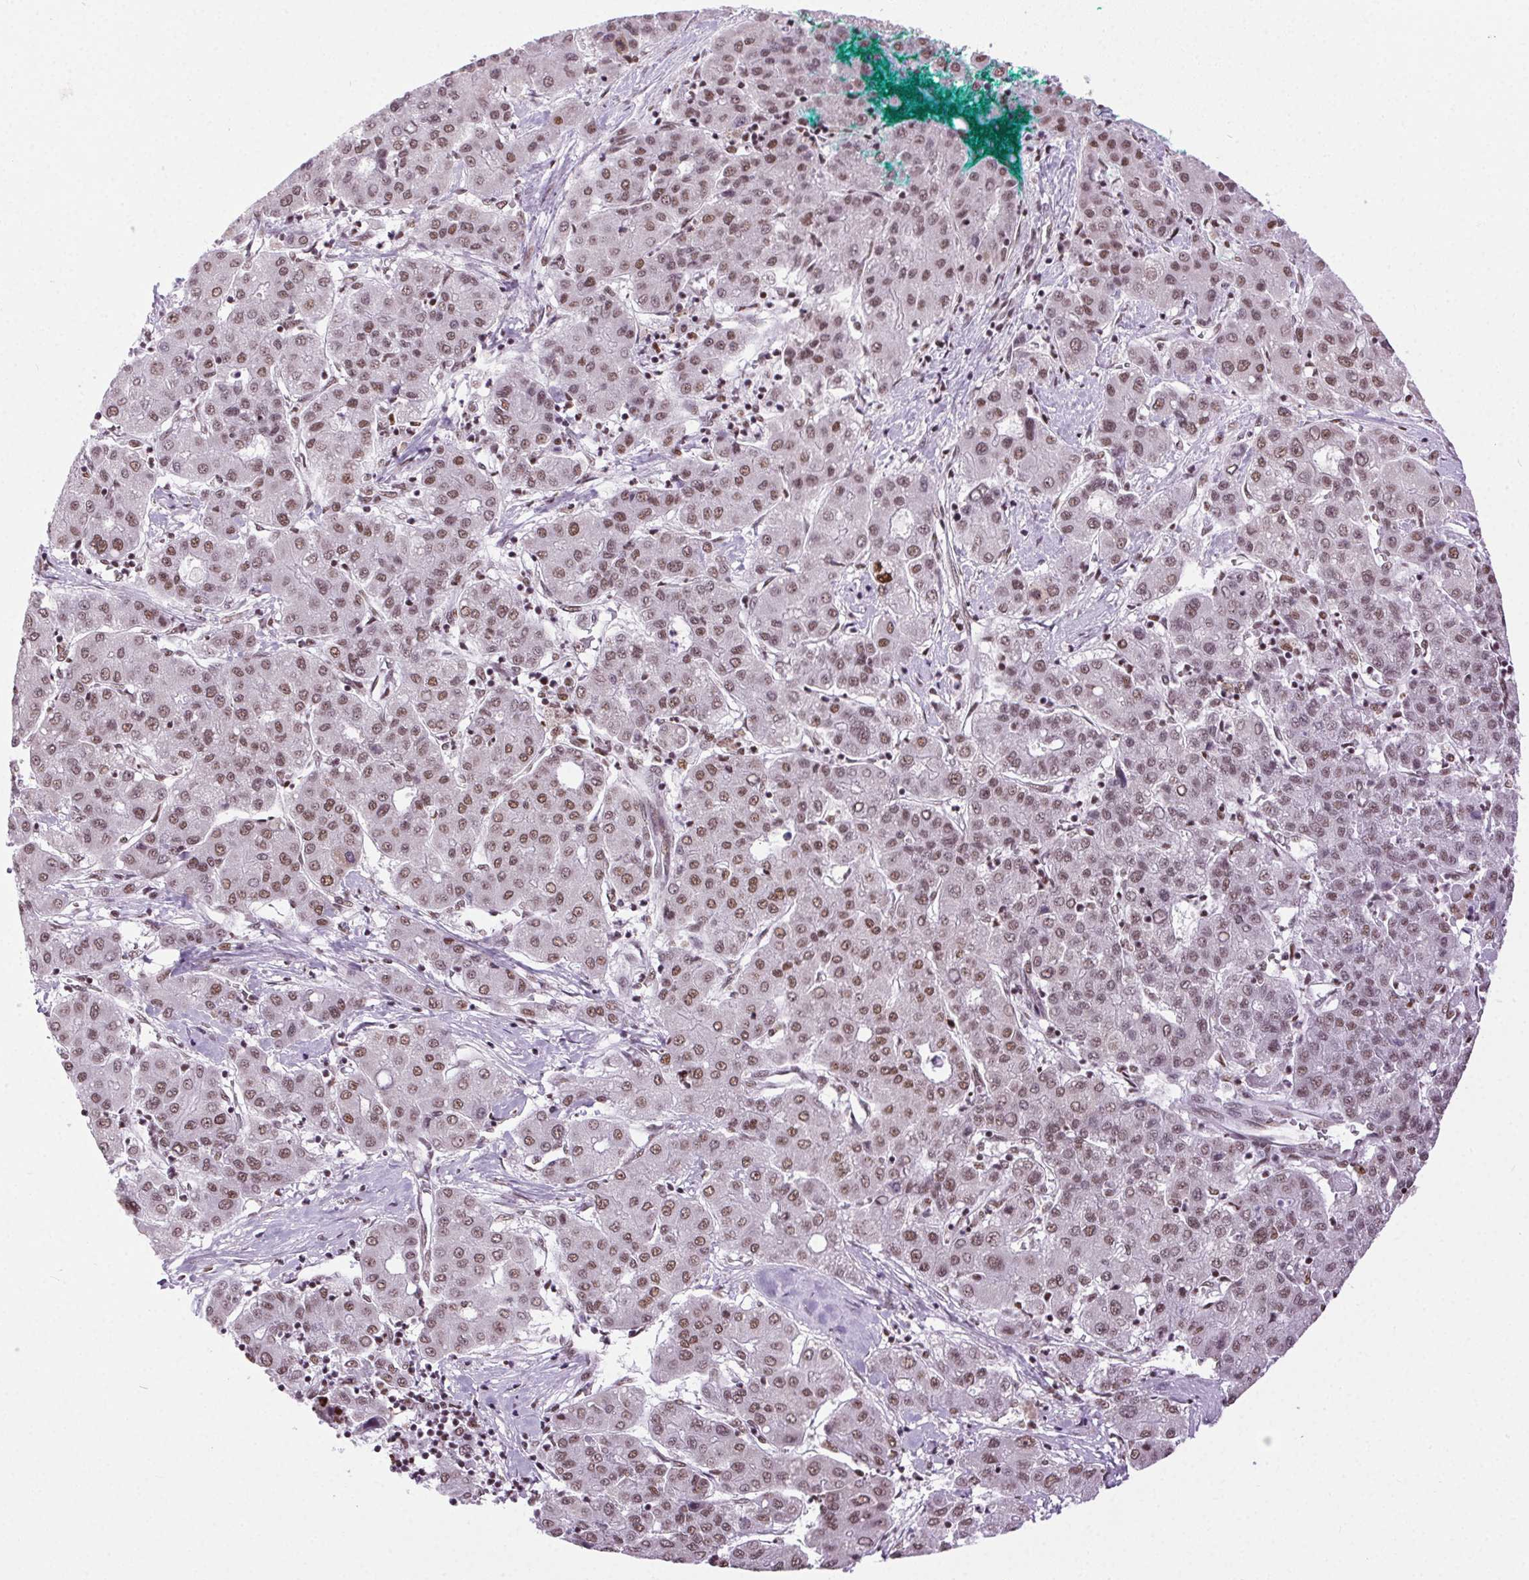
{"staining": {"intensity": "moderate", "quantity": ">75%", "location": "nuclear"}, "tissue": "liver cancer", "cell_type": "Tumor cells", "image_type": "cancer", "snomed": [{"axis": "morphology", "description": "Carcinoma, Hepatocellular, NOS"}, {"axis": "topography", "description": "Liver"}], "caption": "There is medium levels of moderate nuclear positivity in tumor cells of liver cancer (hepatocellular carcinoma), as demonstrated by immunohistochemical staining (brown color).", "gene": "TRA2B", "patient": {"sex": "male", "age": 65}}